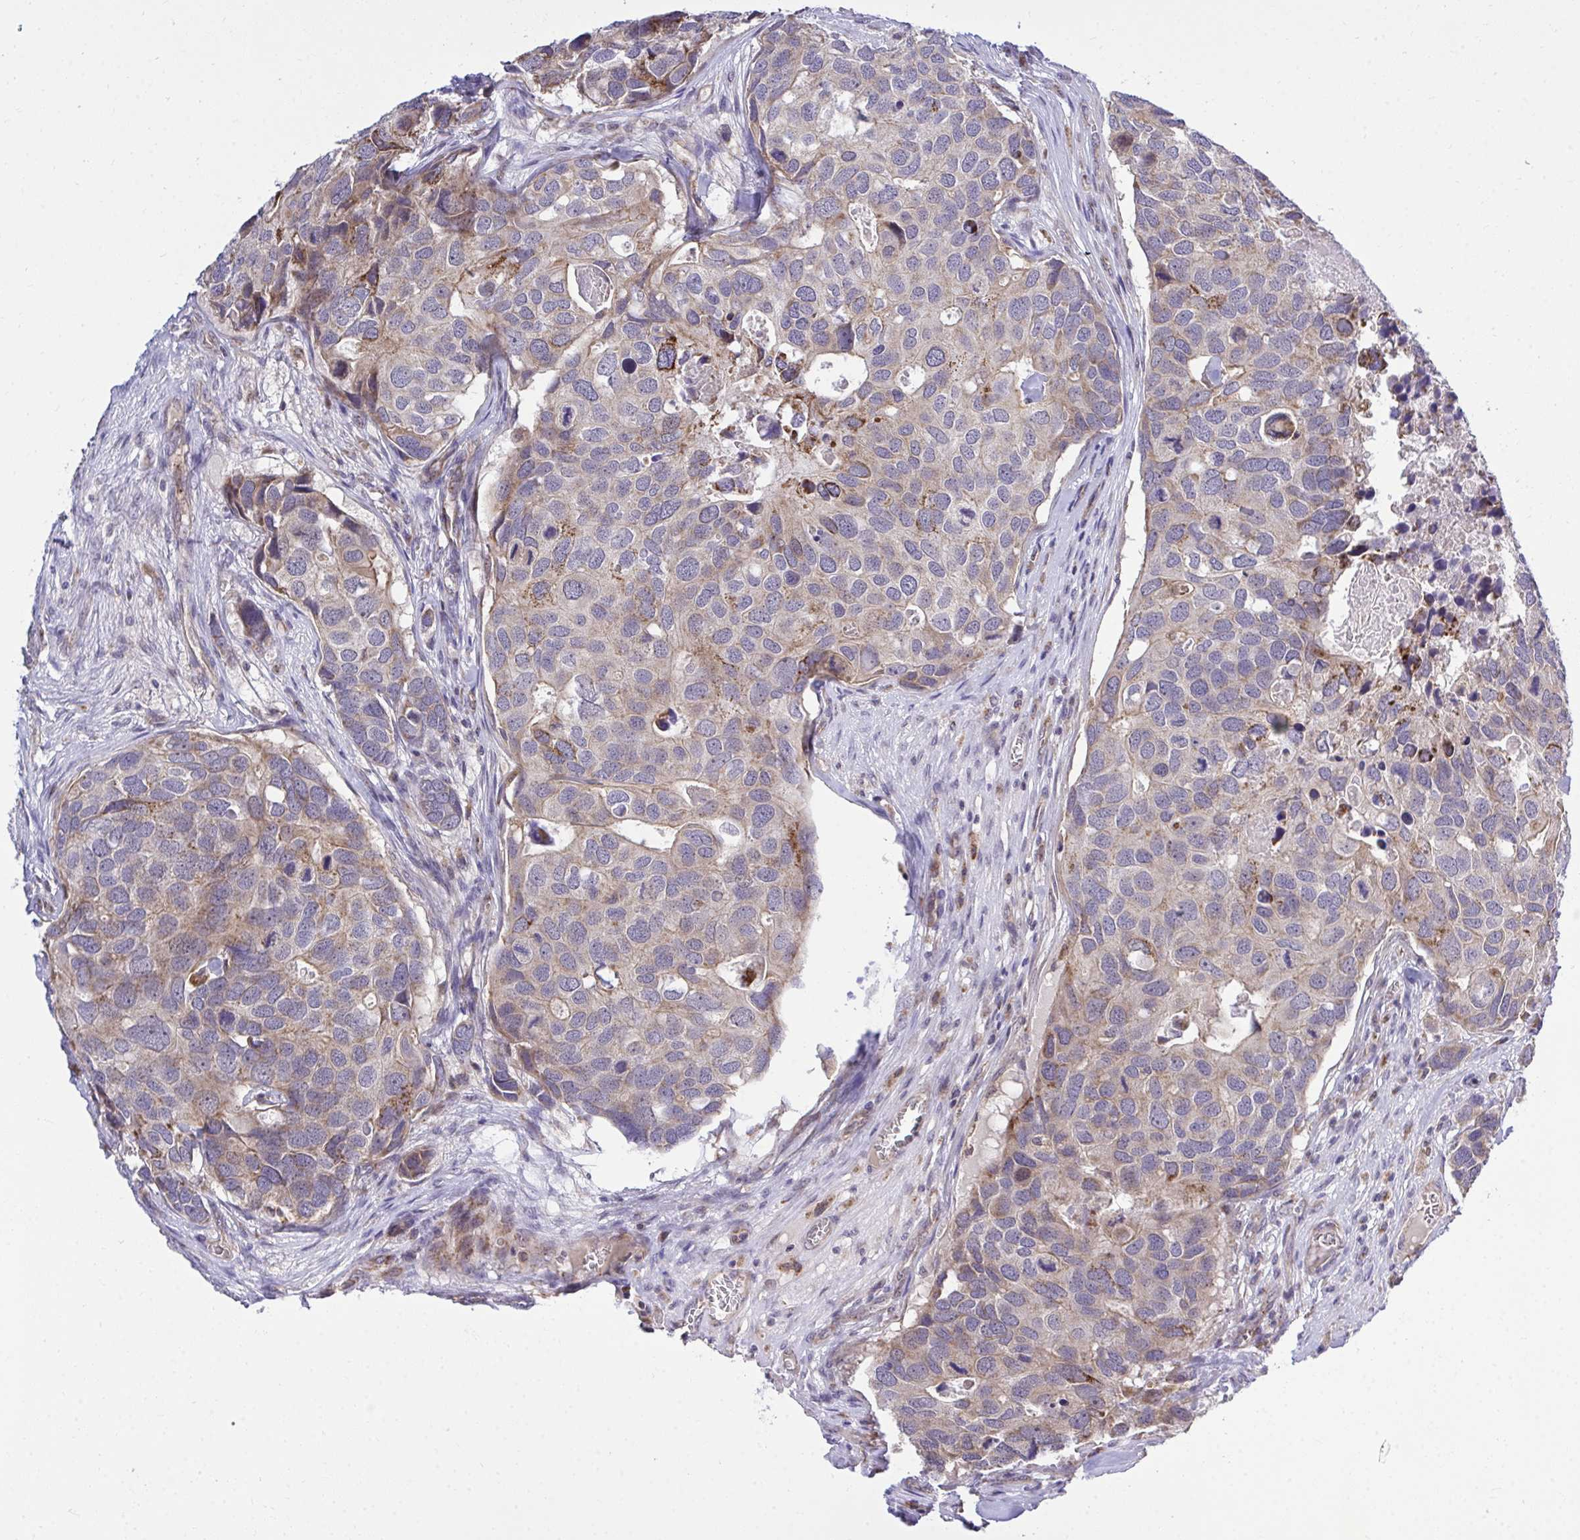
{"staining": {"intensity": "weak", "quantity": "25%-75%", "location": "cytoplasmic/membranous"}, "tissue": "breast cancer", "cell_type": "Tumor cells", "image_type": "cancer", "snomed": [{"axis": "morphology", "description": "Duct carcinoma"}, {"axis": "topography", "description": "Breast"}], "caption": "A photomicrograph of breast infiltrating ductal carcinoma stained for a protein exhibits weak cytoplasmic/membranous brown staining in tumor cells. Nuclei are stained in blue.", "gene": "XAF1", "patient": {"sex": "female", "age": 83}}